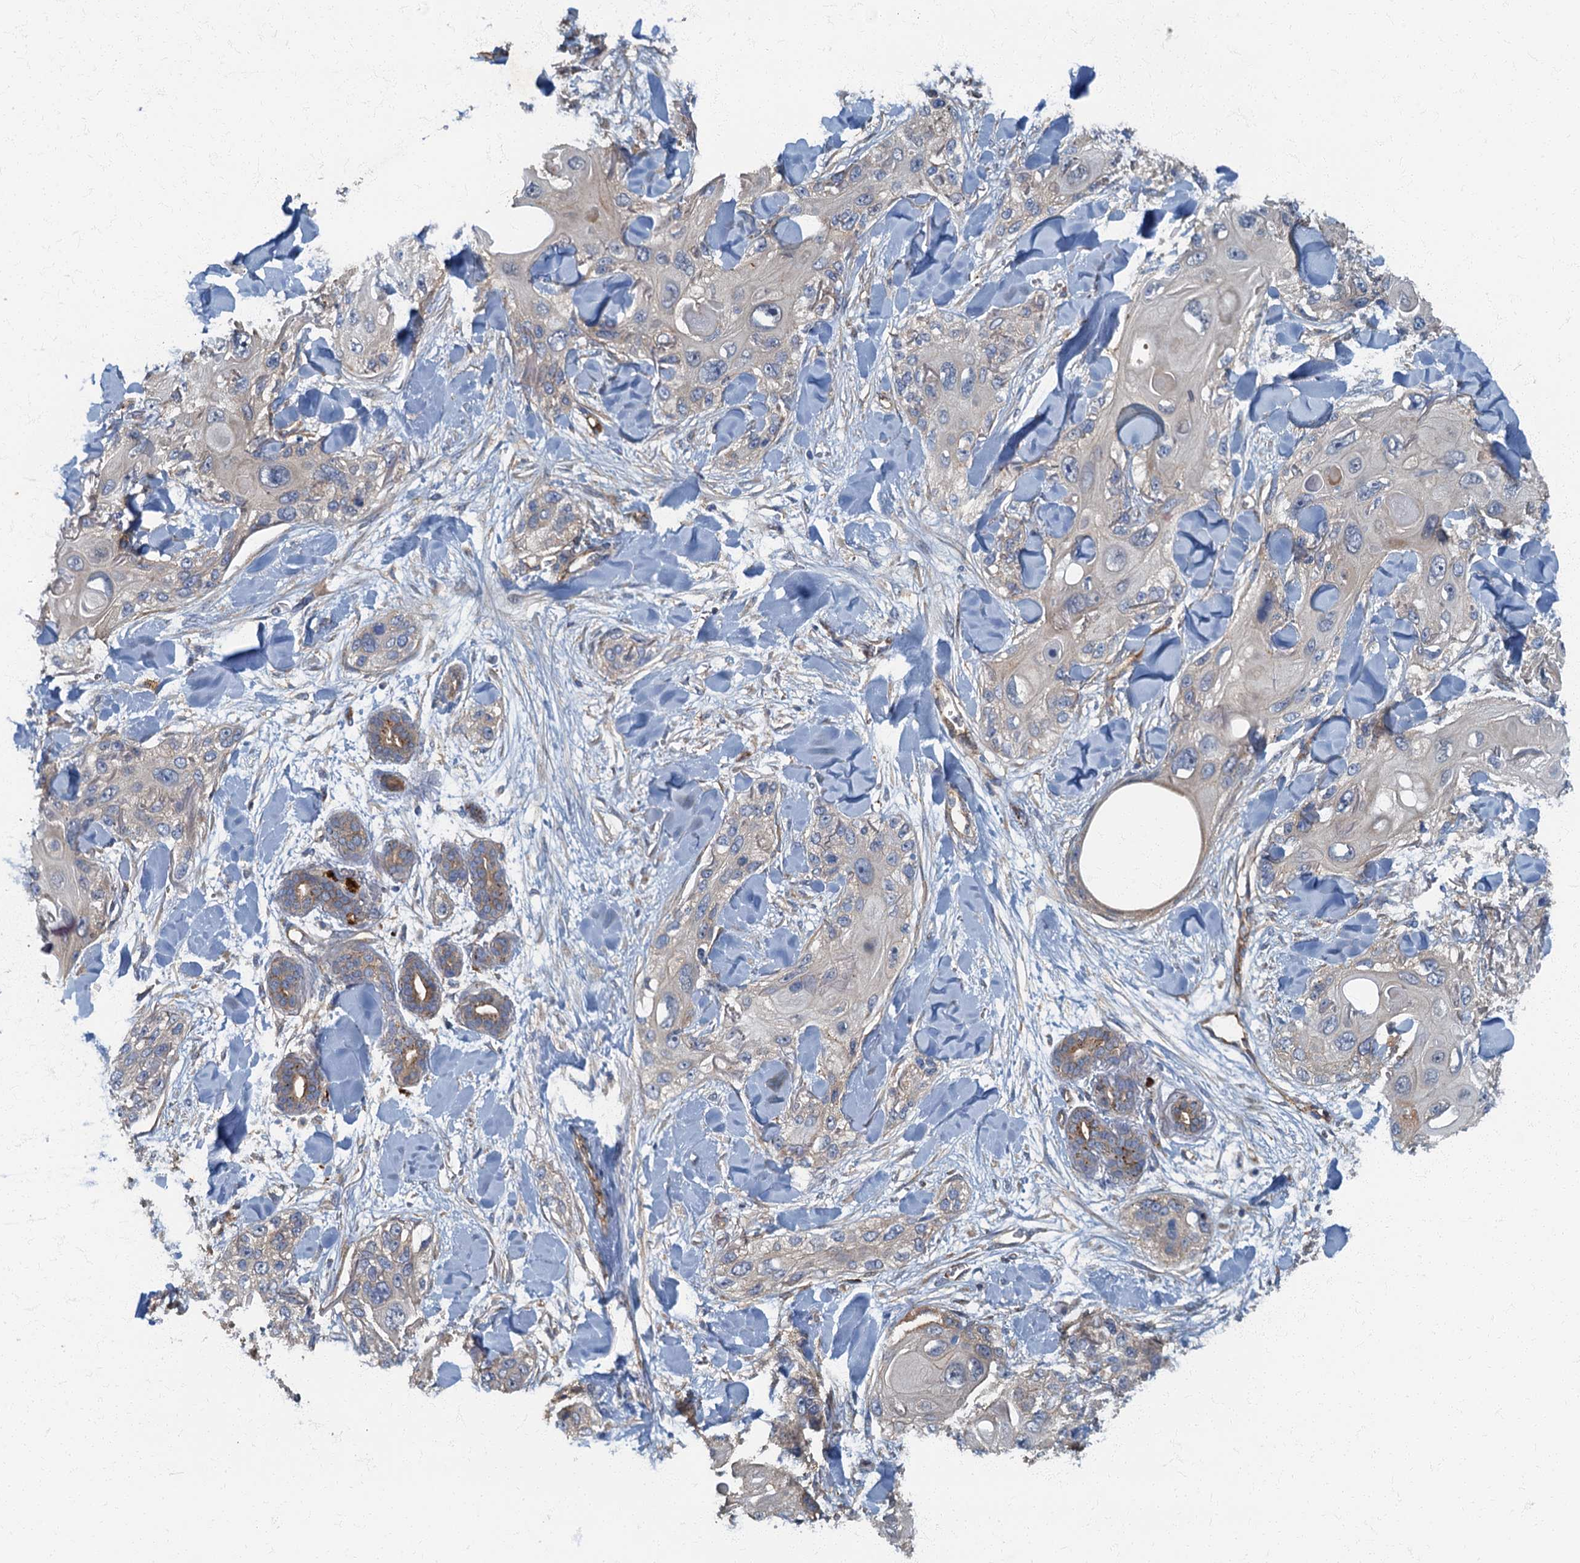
{"staining": {"intensity": "weak", "quantity": "<25%", "location": "cytoplasmic/membranous"}, "tissue": "skin cancer", "cell_type": "Tumor cells", "image_type": "cancer", "snomed": [{"axis": "morphology", "description": "Normal tissue, NOS"}, {"axis": "morphology", "description": "Squamous cell carcinoma, NOS"}, {"axis": "topography", "description": "Skin"}], "caption": "IHC micrograph of neoplastic tissue: human squamous cell carcinoma (skin) stained with DAB demonstrates no significant protein expression in tumor cells.", "gene": "ARL11", "patient": {"sex": "male", "age": 72}}